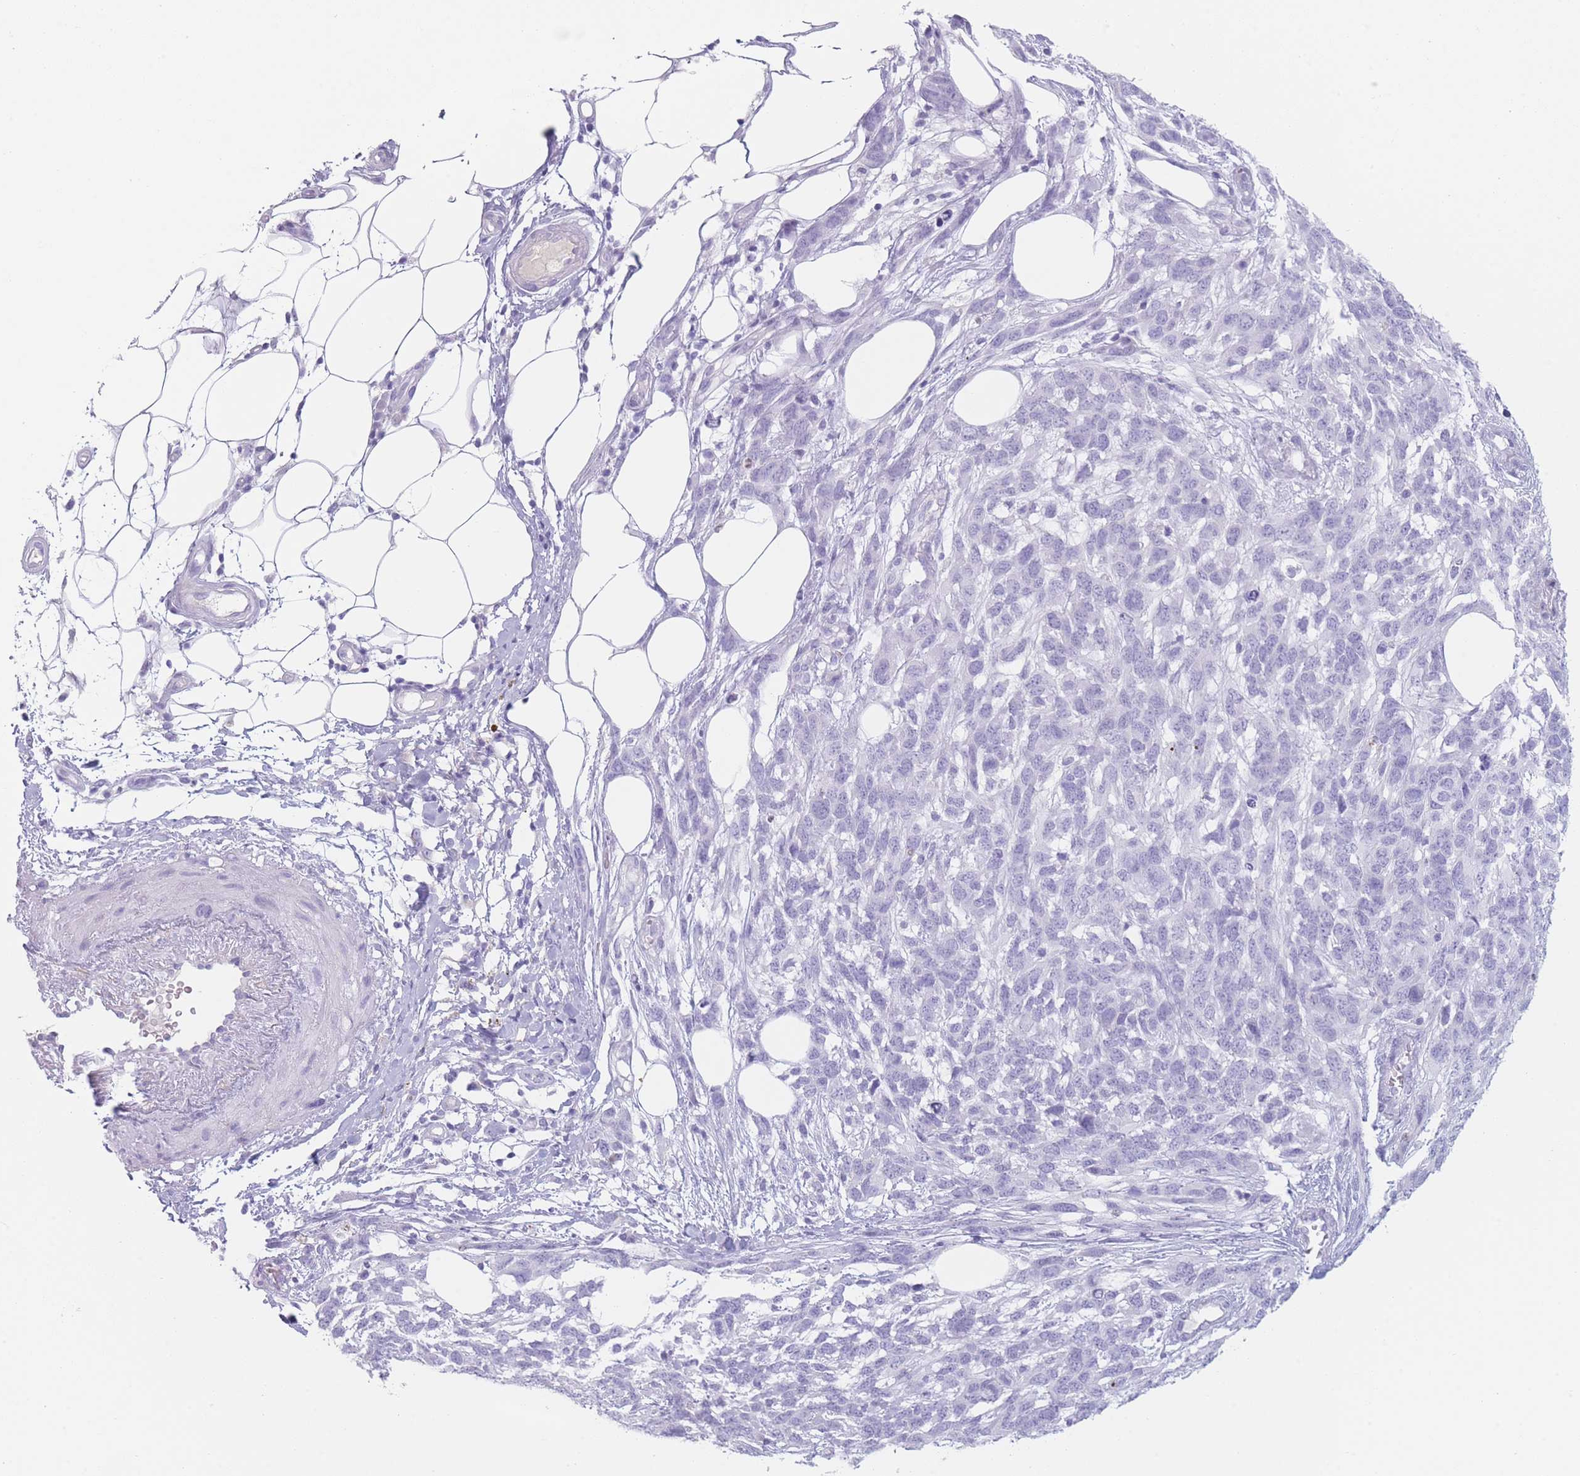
{"staining": {"intensity": "negative", "quantity": "none", "location": "none"}, "tissue": "melanoma", "cell_type": "Tumor cells", "image_type": "cancer", "snomed": [{"axis": "morphology", "description": "Normal morphology"}, {"axis": "morphology", "description": "Malignant melanoma, NOS"}, {"axis": "topography", "description": "Skin"}], "caption": "A photomicrograph of human melanoma is negative for staining in tumor cells.", "gene": "GPR12", "patient": {"sex": "female", "age": 72}}